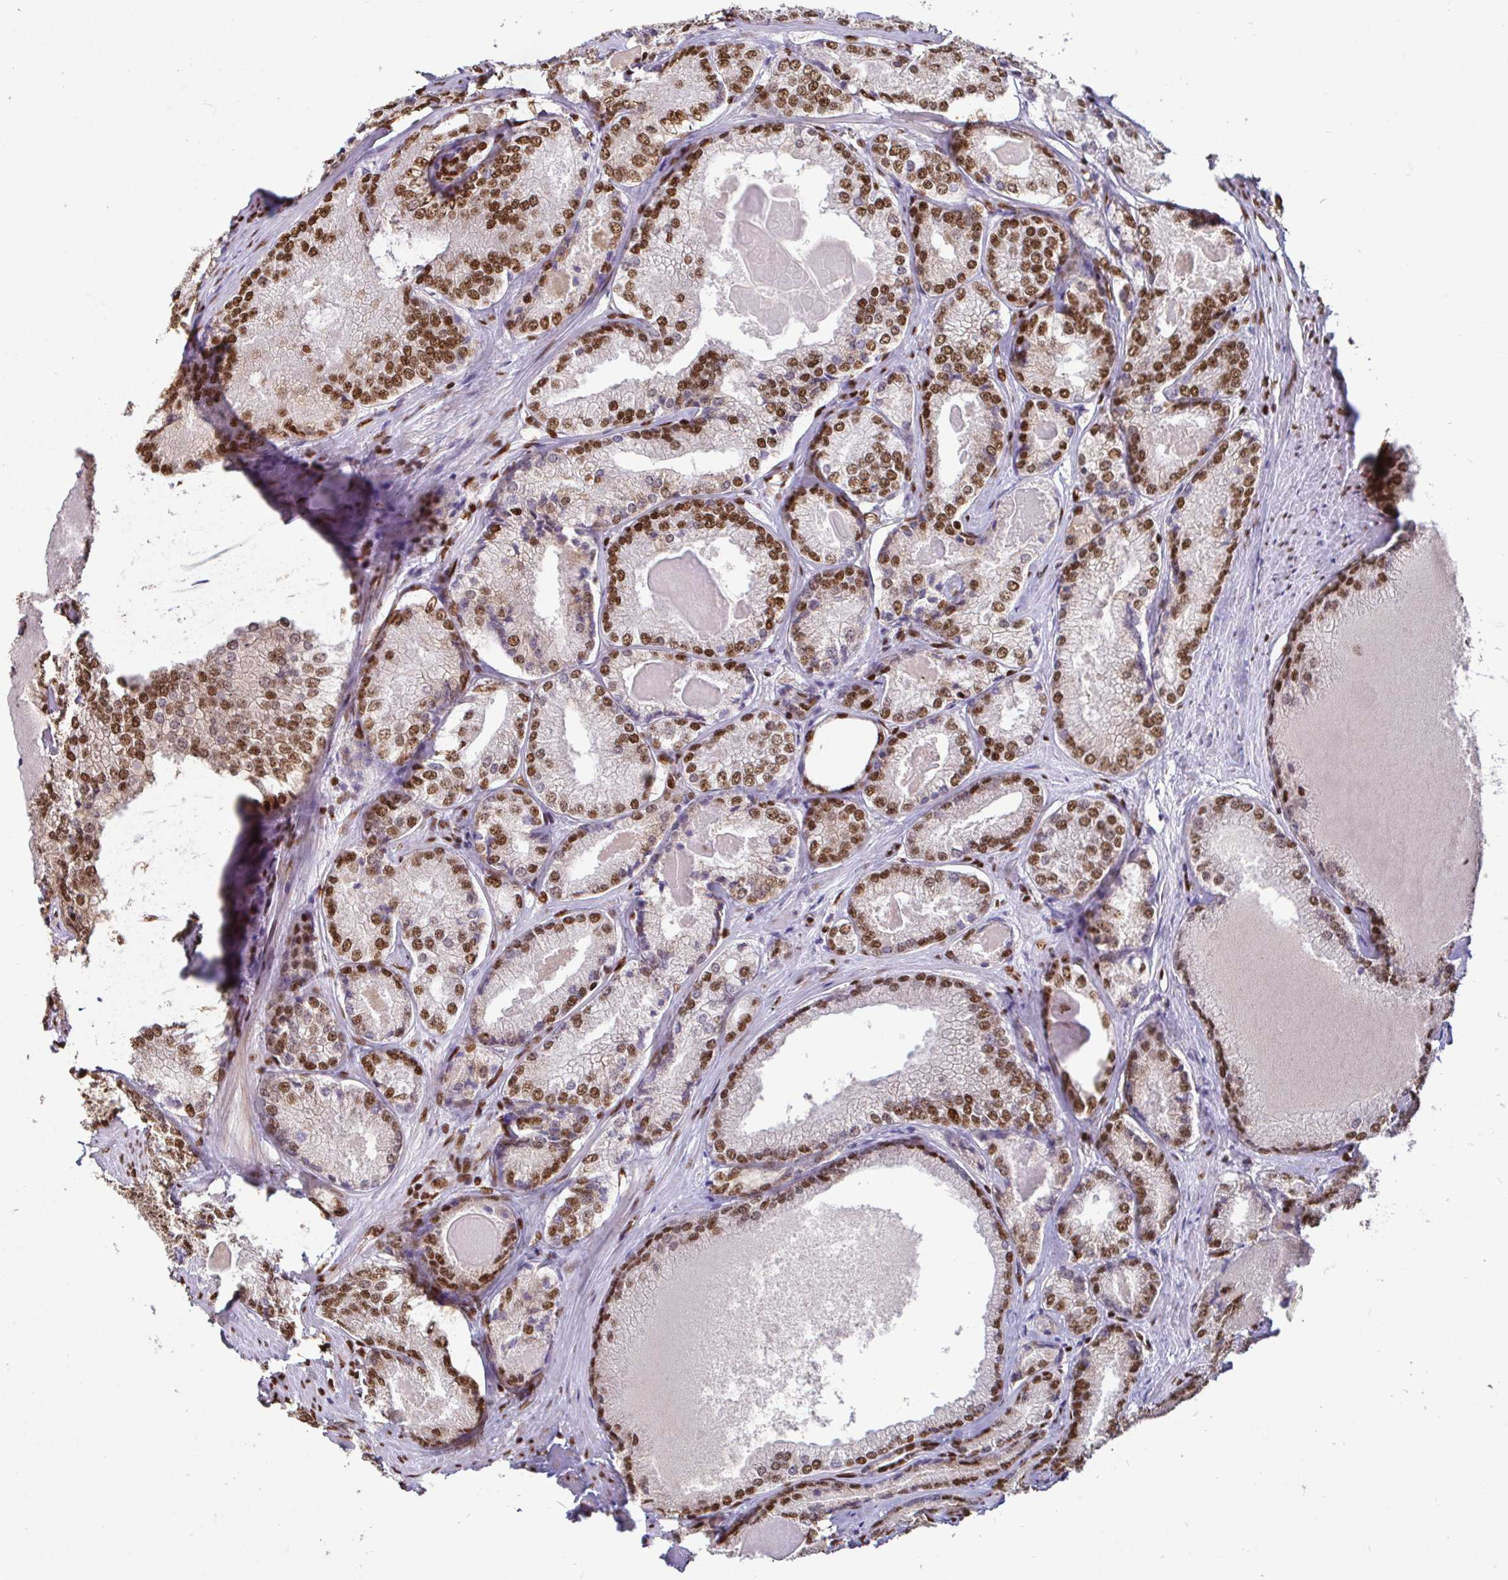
{"staining": {"intensity": "moderate", "quantity": ">75%", "location": "nuclear"}, "tissue": "prostate cancer", "cell_type": "Tumor cells", "image_type": "cancer", "snomed": [{"axis": "morphology", "description": "Adenocarcinoma, NOS"}, {"axis": "morphology", "description": "Adenocarcinoma, Low grade"}, {"axis": "topography", "description": "Prostate"}], "caption": "A micrograph of prostate cancer stained for a protein shows moderate nuclear brown staining in tumor cells.", "gene": "SP3", "patient": {"sex": "male", "age": 68}}